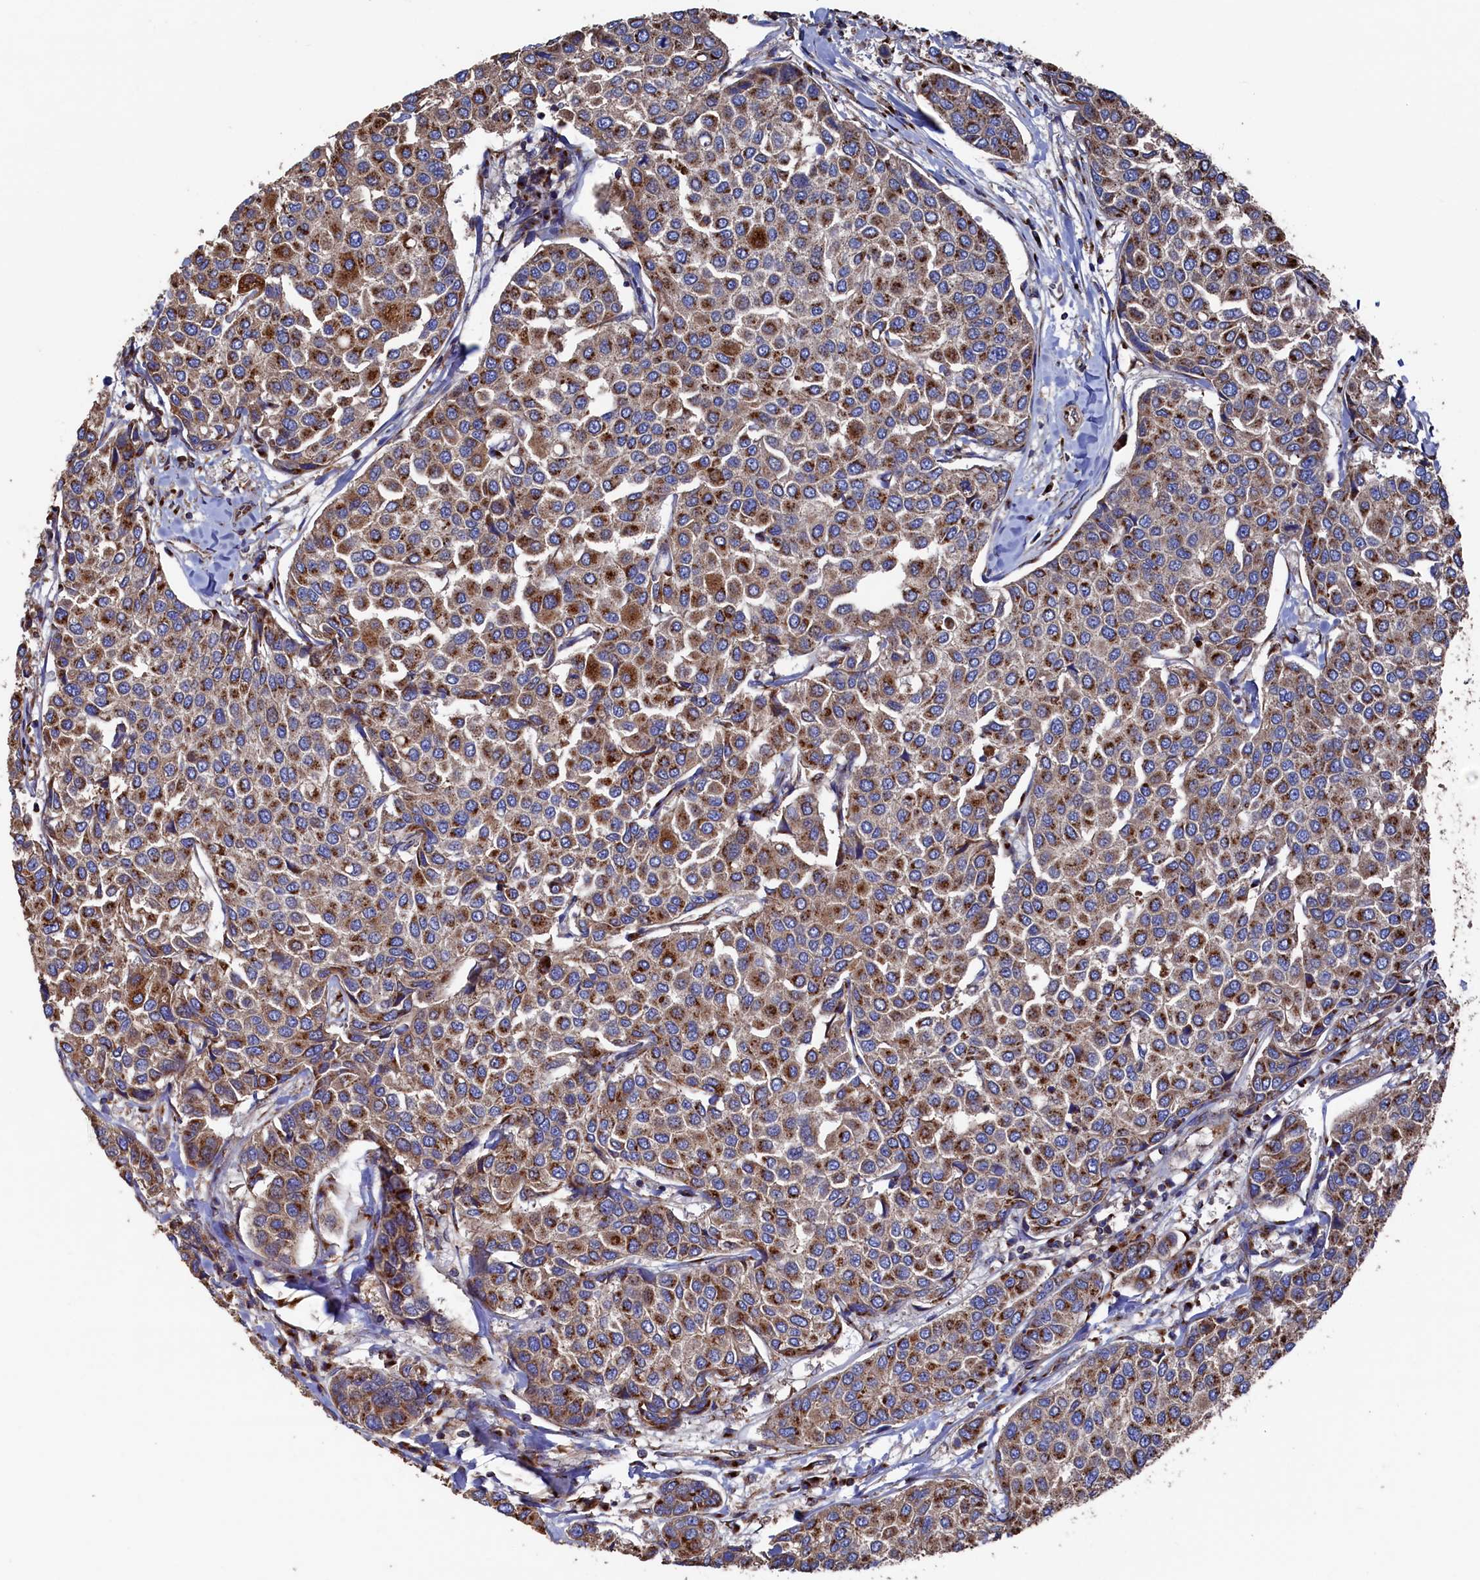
{"staining": {"intensity": "moderate", "quantity": ">75%", "location": "cytoplasmic/membranous"}, "tissue": "breast cancer", "cell_type": "Tumor cells", "image_type": "cancer", "snomed": [{"axis": "morphology", "description": "Duct carcinoma"}, {"axis": "topography", "description": "Breast"}], "caption": "Immunohistochemistry (IHC) image of breast cancer stained for a protein (brown), which exhibits medium levels of moderate cytoplasmic/membranous staining in about >75% of tumor cells.", "gene": "PRRC1", "patient": {"sex": "female", "age": 55}}